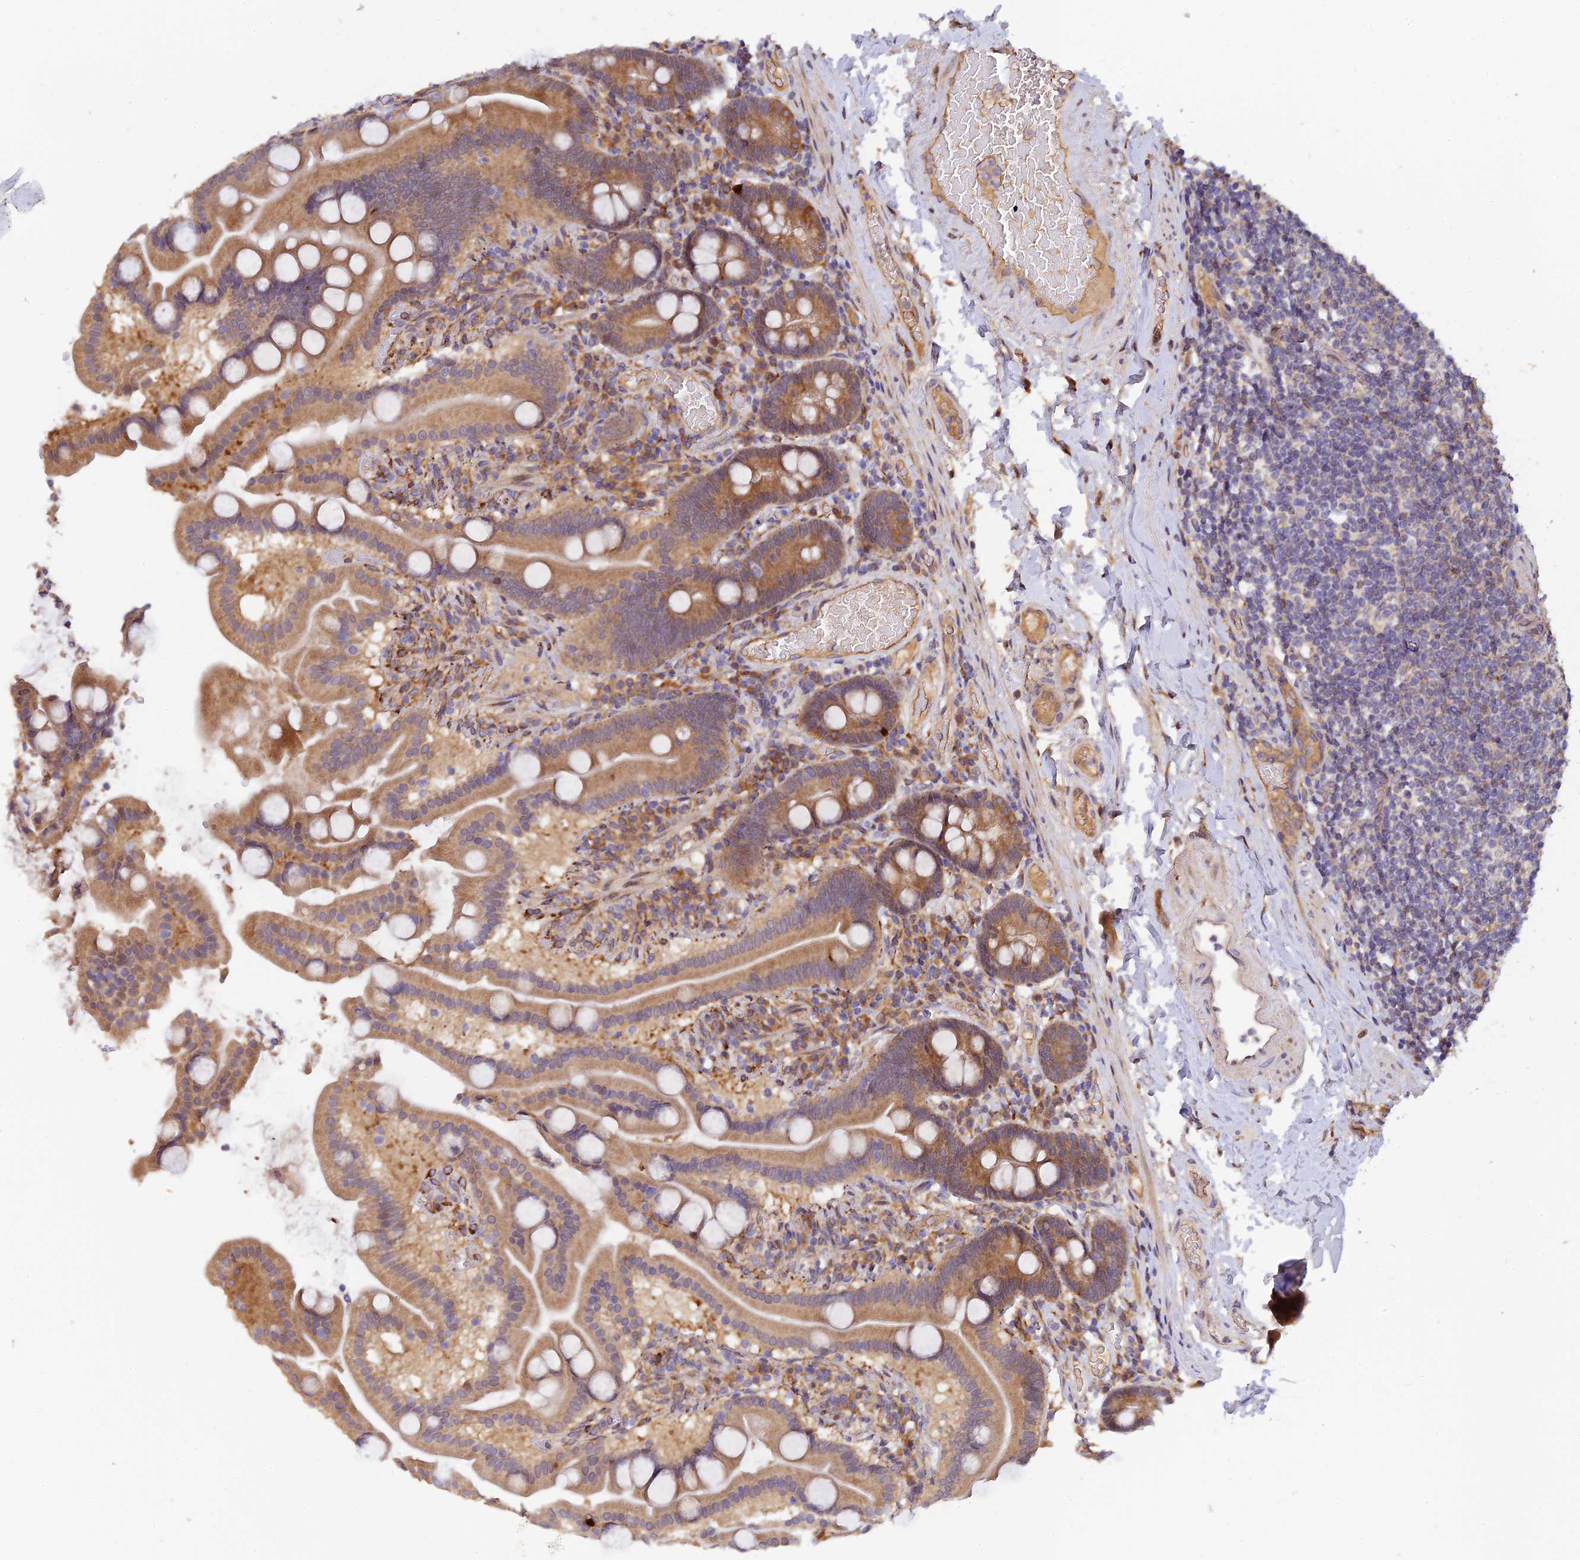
{"staining": {"intensity": "moderate", "quantity": ">75%", "location": "cytoplasmic/membranous"}, "tissue": "duodenum", "cell_type": "Glandular cells", "image_type": "normal", "snomed": [{"axis": "morphology", "description": "Normal tissue, NOS"}, {"axis": "topography", "description": "Duodenum"}], "caption": "Glandular cells display medium levels of moderate cytoplasmic/membranous positivity in approximately >75% of cells in unremarkable duodenum.", "gene": "P3H3", "patient": {"sex": "male", "age": 55}}